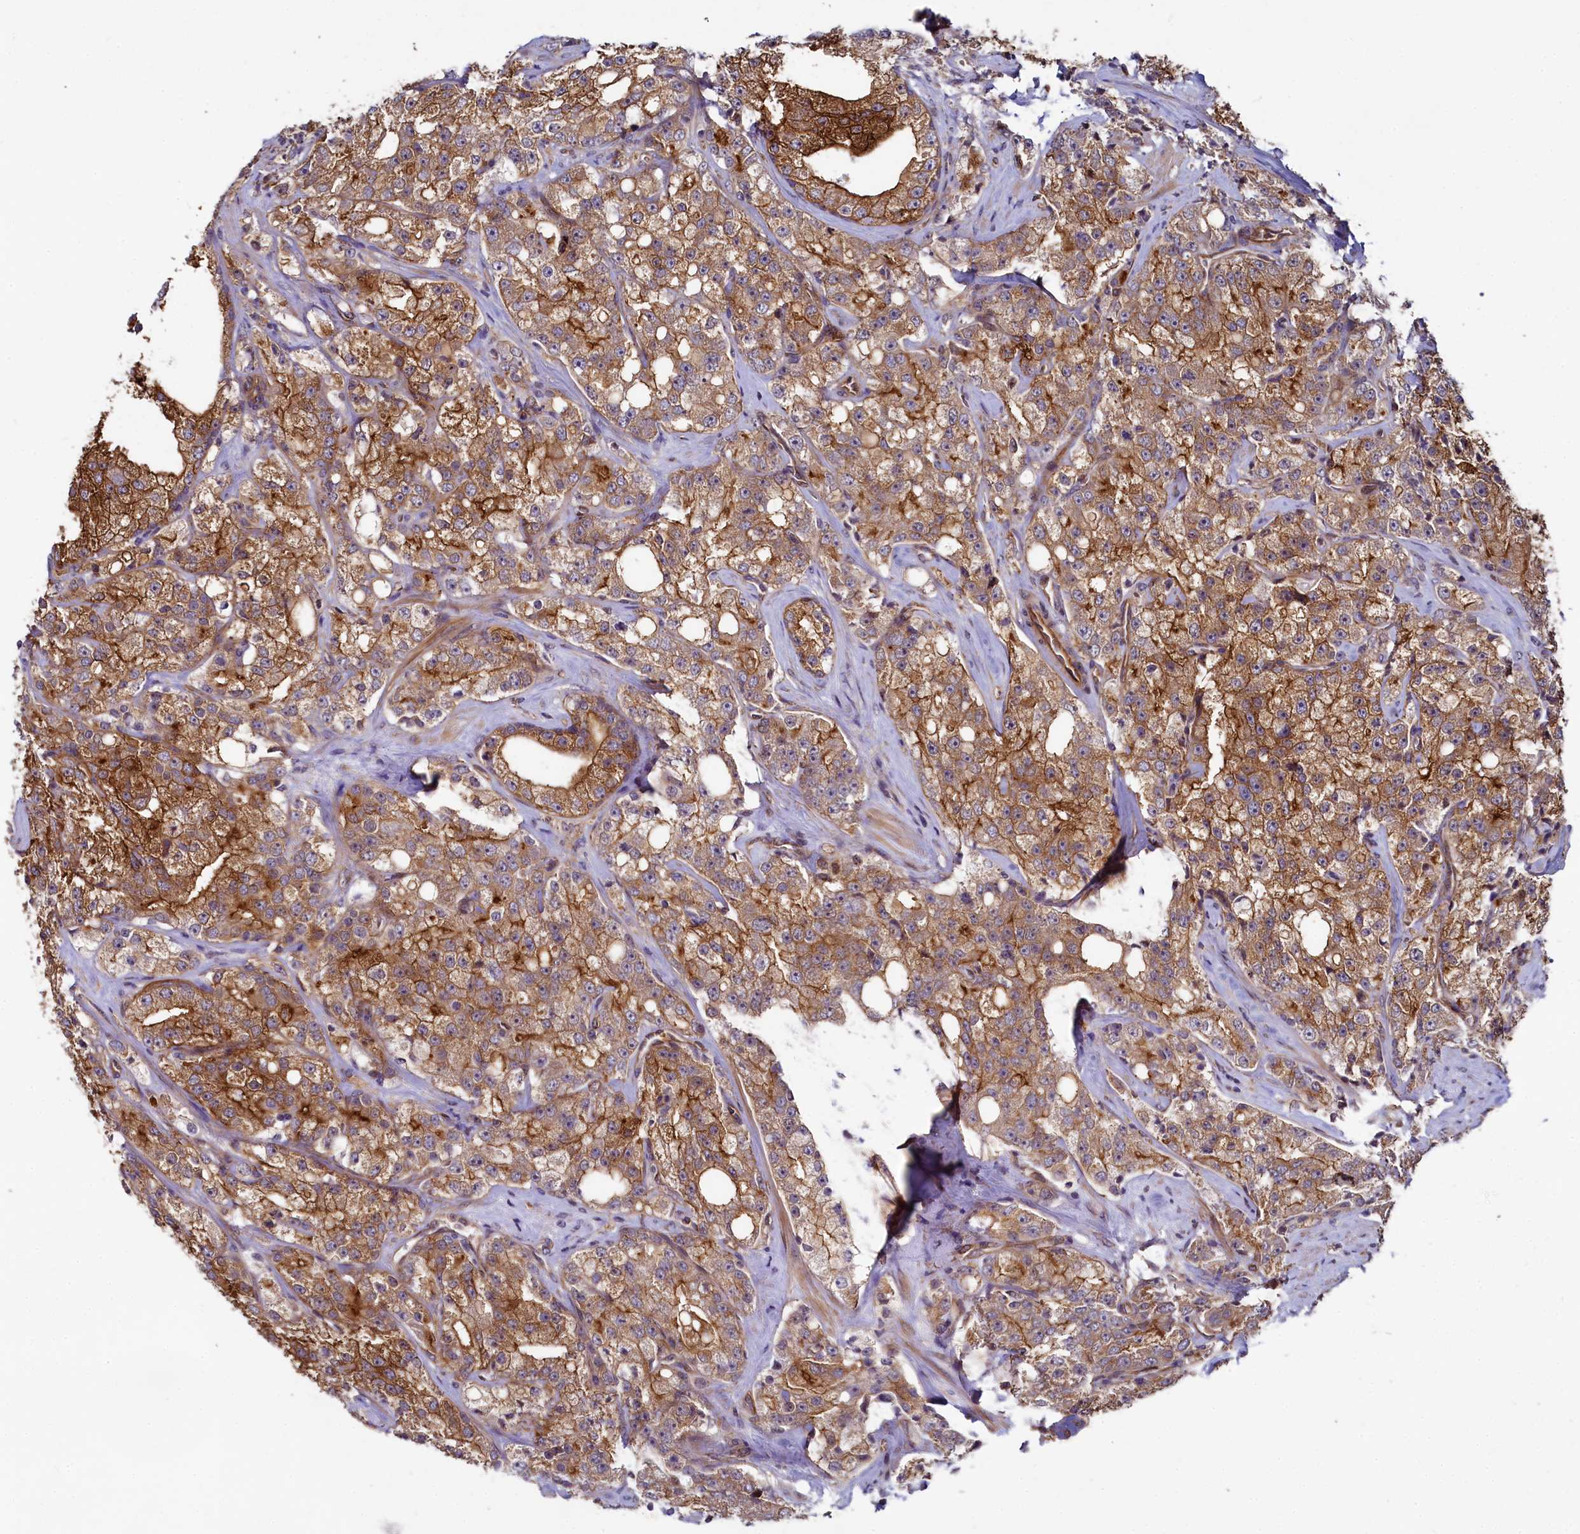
{"staining": {"intensity": "strong", "quantity": ">75%", "location": "cytoplasmic/membranous"}, "tissue": "prostate cancer", "cell_type": "Tumor cells", "image_type": "cancer", "snomed": [{"axis": "morphology", "description": "Adenocarcinoma, High grade"}, {"axis": "topography", "description": "Prostate"}], "caption": "This photomicrograph exhibits adenocarcinoma (high-grade) (prostate) stained with immunohistochemistry (IHC) to label a protein in brown. The cytoplasmic/membranous of tumor cells show strong positivity for the protein. Nuclei are counter-stained blue.", "gene": "SVIP", "patient": {"sex": "male", "age": 64}}